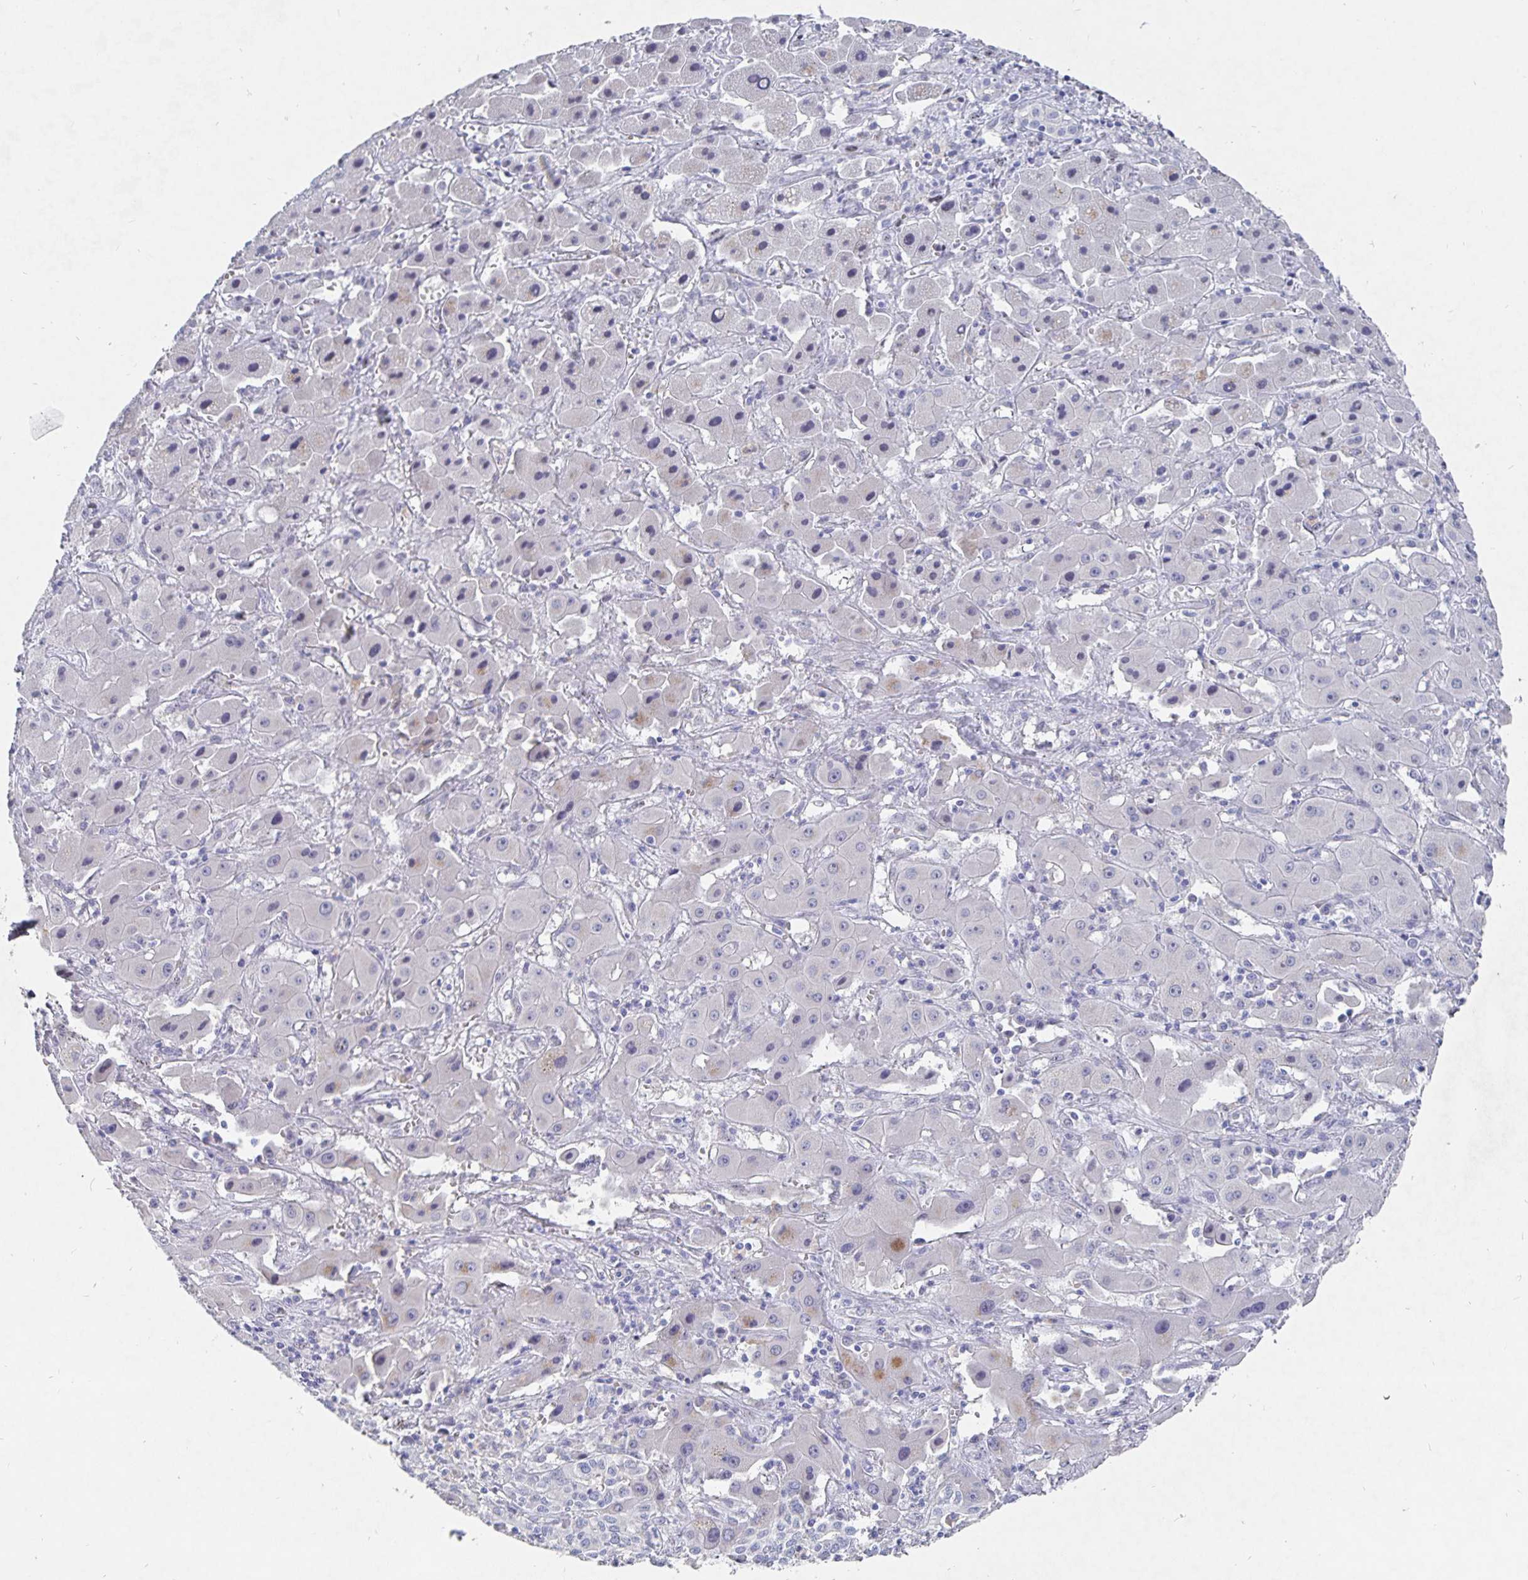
{"staining": {"intensity": "negative", "quantity": "none", "location": "none"}, "tissue": "liver cancer", "cell_type": "Tumor cells", "image_type": "cancer", "snomed": [{"axis": "morphology", "description": "Cholangiocarcinoma"}, {"axis": "topography", "description": "Liver"}], "caption": "Tumor cells are negative for protein expression in human liver cancer.", "gene": "SMOC1", "patient": {"sex": "female", "age": 61}}